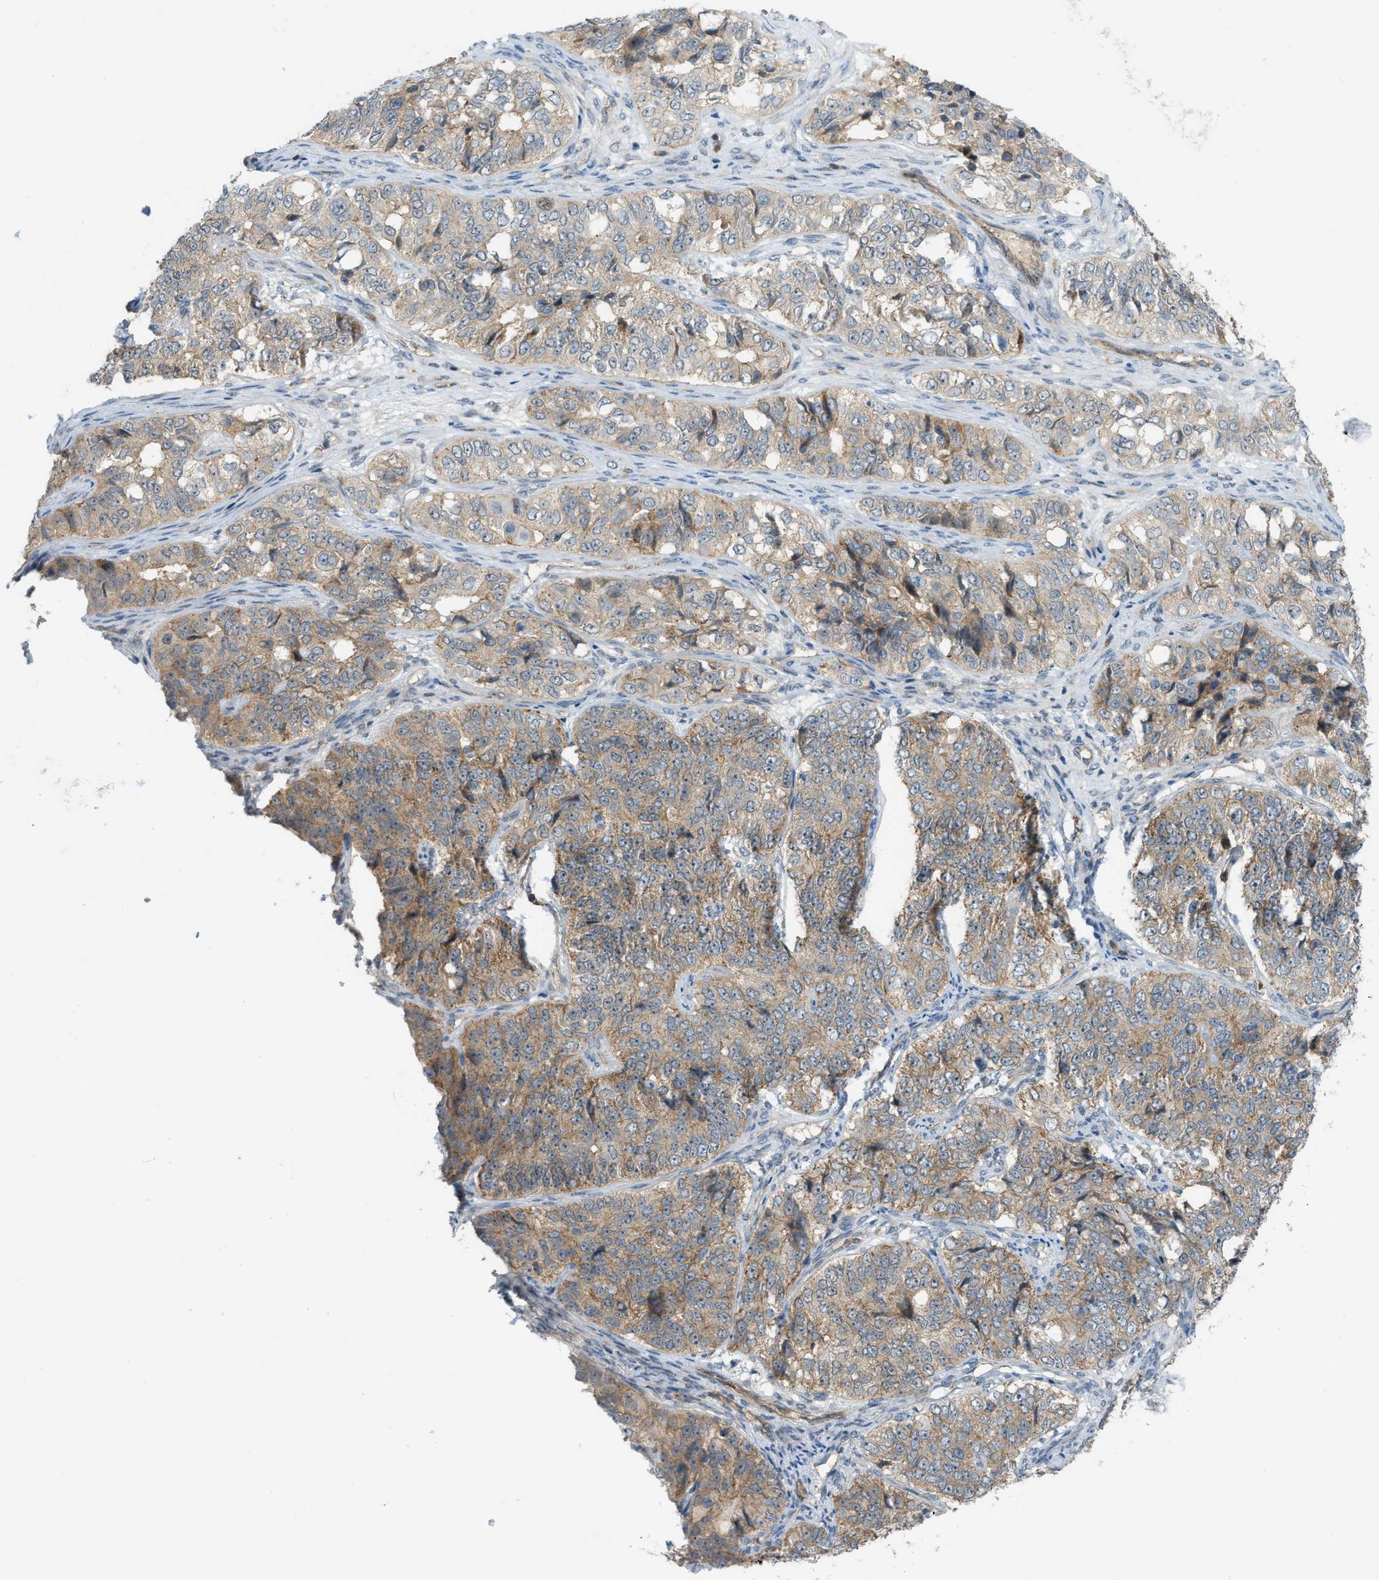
{"staining": {"intensity": "weak", "quantity": ">75%", "location": "cytoplasmic/membranous"}, "tissue": "ovarian cancer", "cell_type": "Tumor cells", "image_type": "cancer", "snomed": [{"axis": "morphology", "description": "Carcinoma, endometroid"}, {"axis": "topography", "description": "Ovary"}], "caption": "Immunohistochemical staining of human ovarian cancer displays low levels of weak cytoplasmic/membranous staining in about >75% of tumor cells.", "gene": "GRK6", "patient": {"sex": "female", "age": 51}}